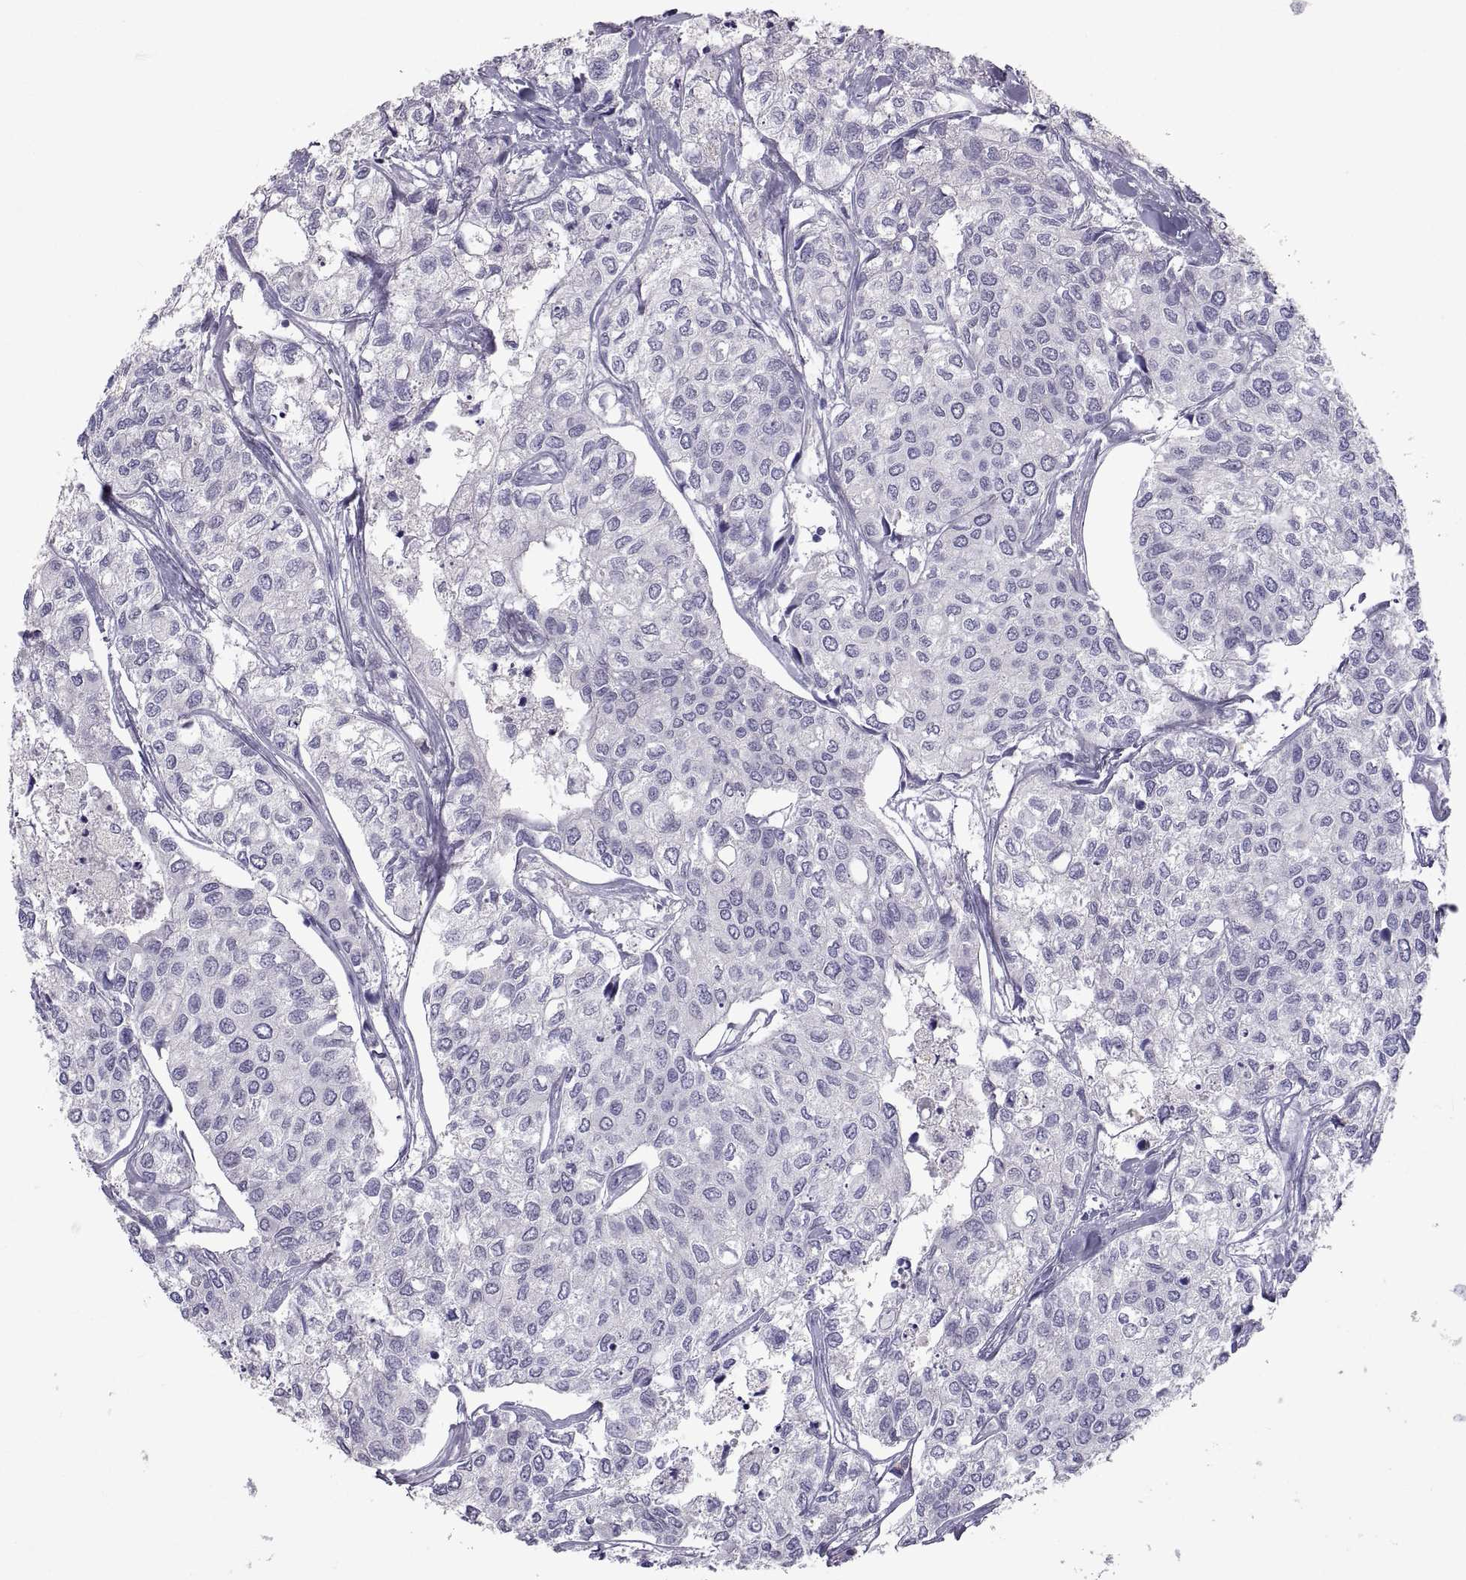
{"staining": {"intensity": "negative", "quantity": "none", "location": "none"}, "tissue": "urothelial cancer", "cell_type": "Tumor cells", "image_type": "cancer", "snomed": [{"axis": "morphology", "description": "Urothelial carcinoma, High grade"}, {"axis": "topography", "description": "Urinary bladder"}], "caption": "A histopathology image of high-grade urothelial carcinoma stained for a protein exhibits no brown staining in tumor cells.", "gene": "IGSF1", "patient": {"sex": "male", "age": 73}}